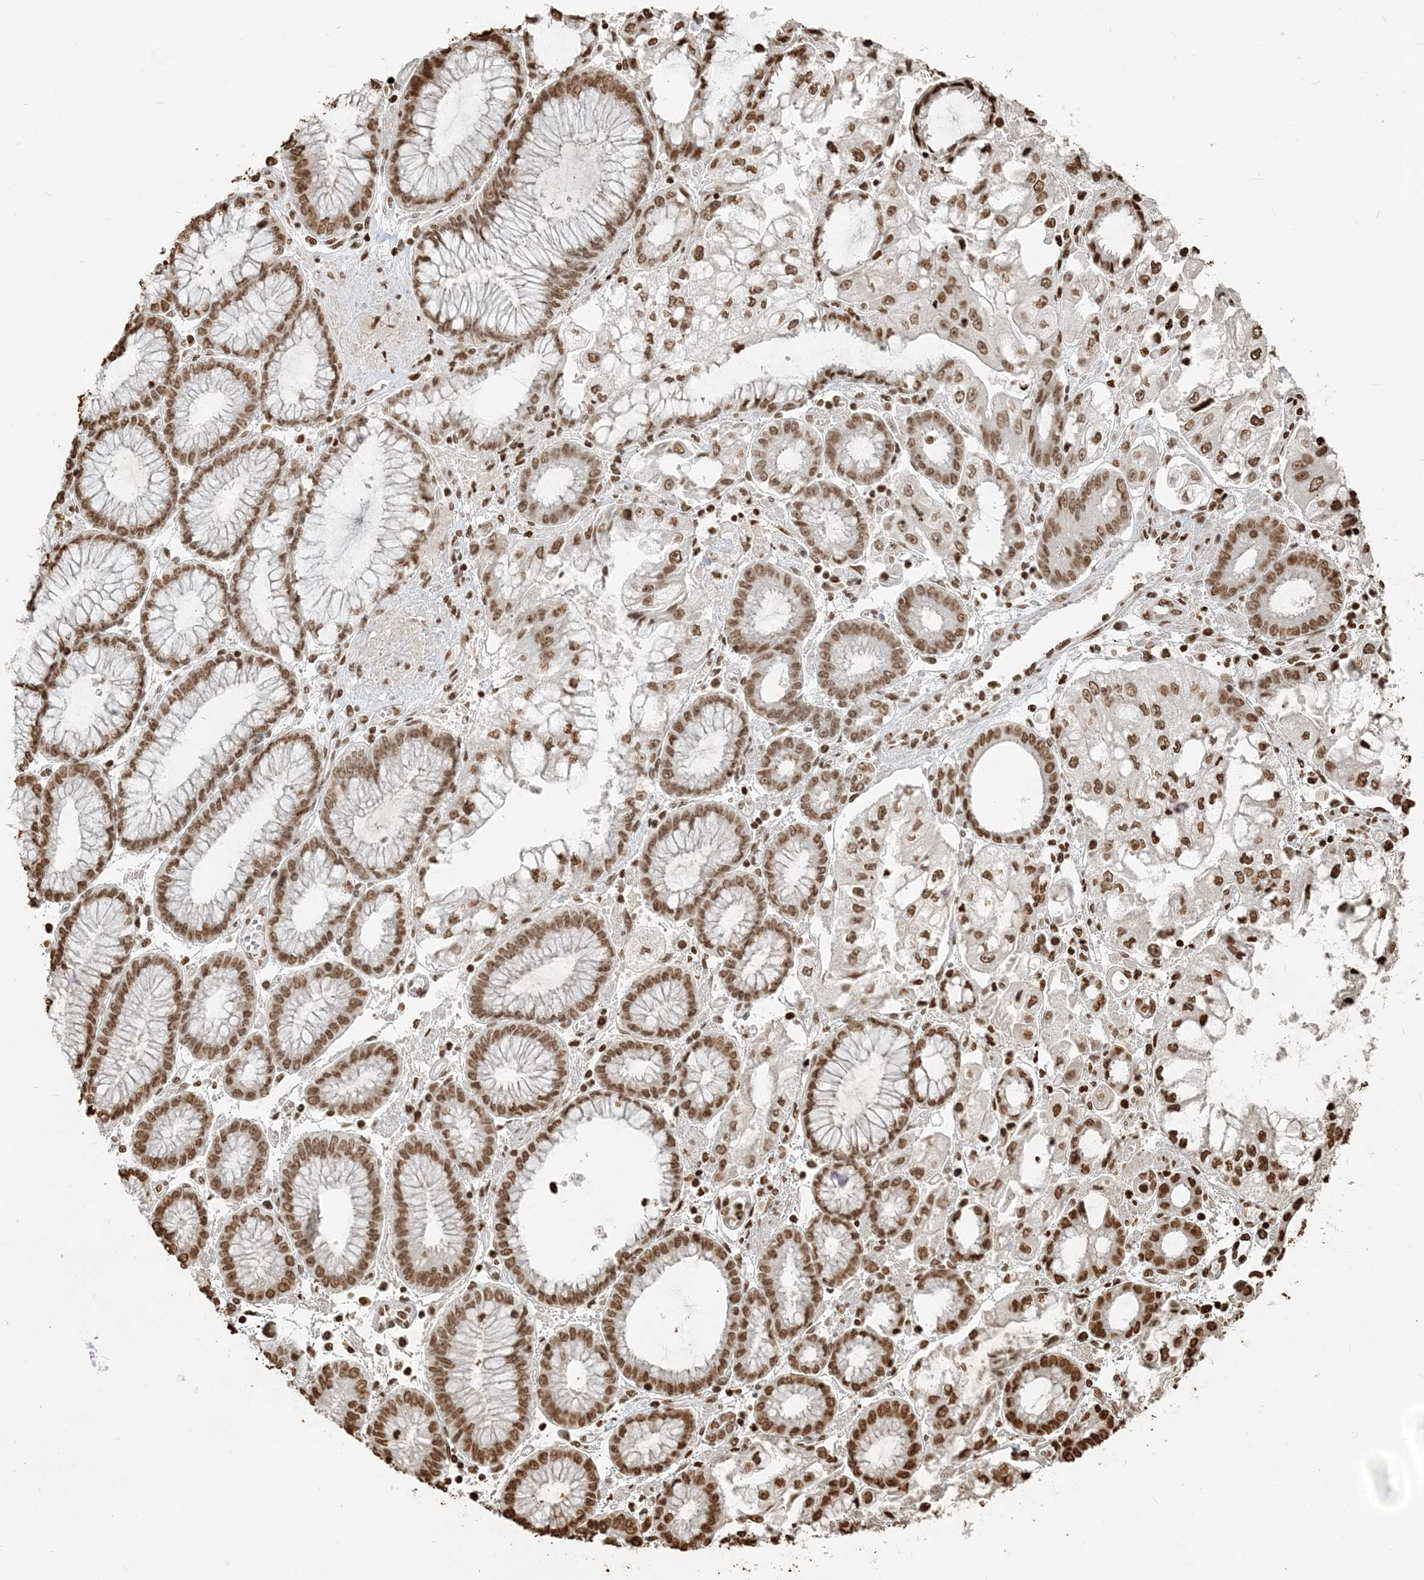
{"staining": {"intensity": "moderate", "quantity": ">75%", "location": "nuclear"}, "tissue": "stomach cancer", "cell_type": "Tumor cells", "image_type": "cancer", "snomed": [{"axis": "morphology", "description": "Adenocarcinoma, NOS"}, {"axis": "topography", "description": "Stomach"}], "caption": "A photomicrograph of adenocarcinoma (stomach) stained for a protein displays moderate nuclear brown staining in tumor cells.", "gene": "H3-3B", "patient": {"sex": "male", "age": 76}}